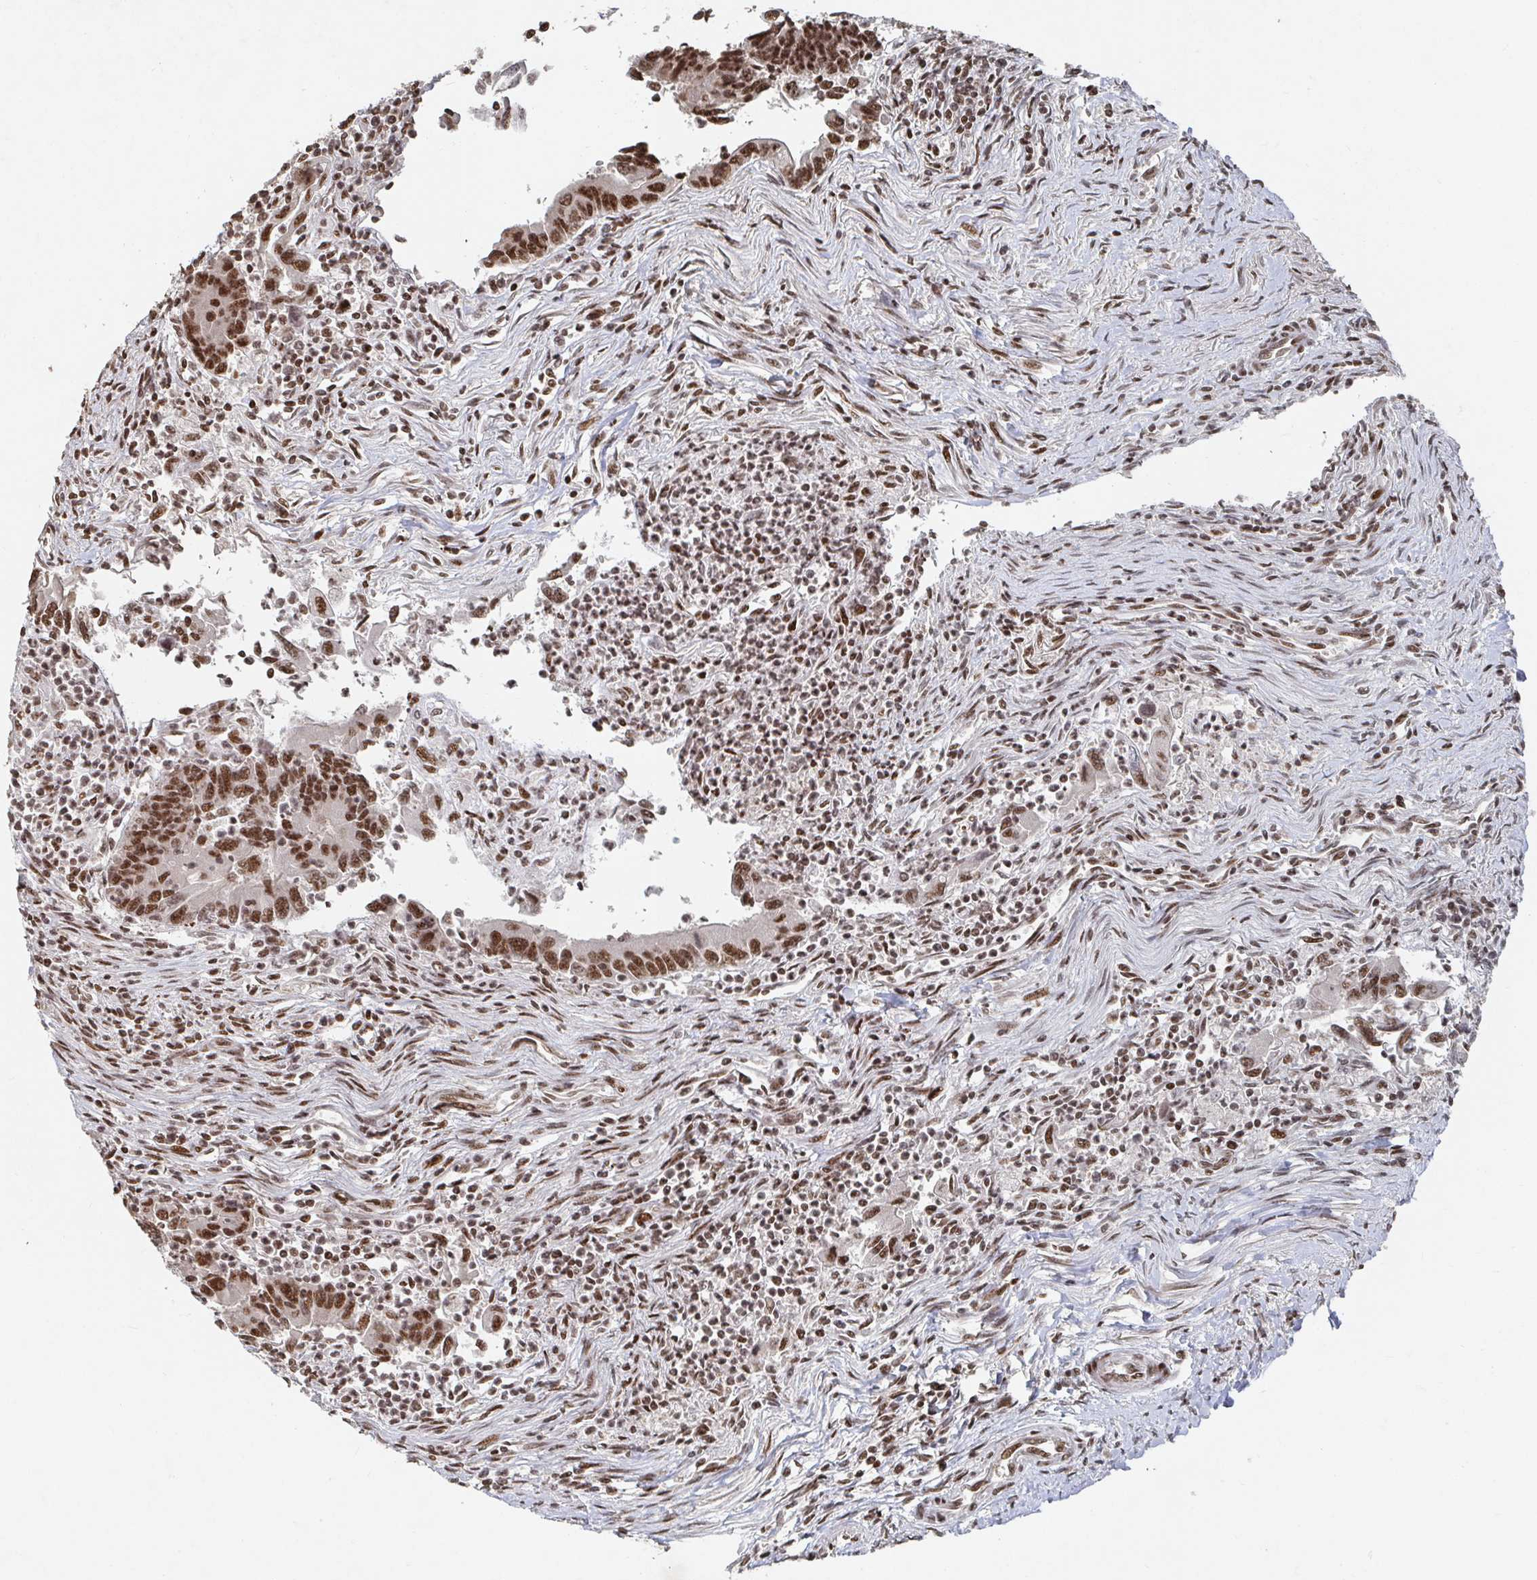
{"staining": {"intensity": "moderate", "quantity": ">75%", "location": "nuclear"}, "tissue": "colorectal cancer", "cell_type": "Tumor cells", "image_type": "cancer", "snomed": [{"axis": "morphology", "description": "Adenocarcinoma, NOS"}, {"axis": "topography", "description": "Colon"}], "caption": "Colorectal cancer stained with immunohistochemistry (IHC) displays moderate nuclear positivity in approximately >75% of tumor cells.", "gene": "ZDHHC12", "patient": {"sex": "female", "age": 67}}